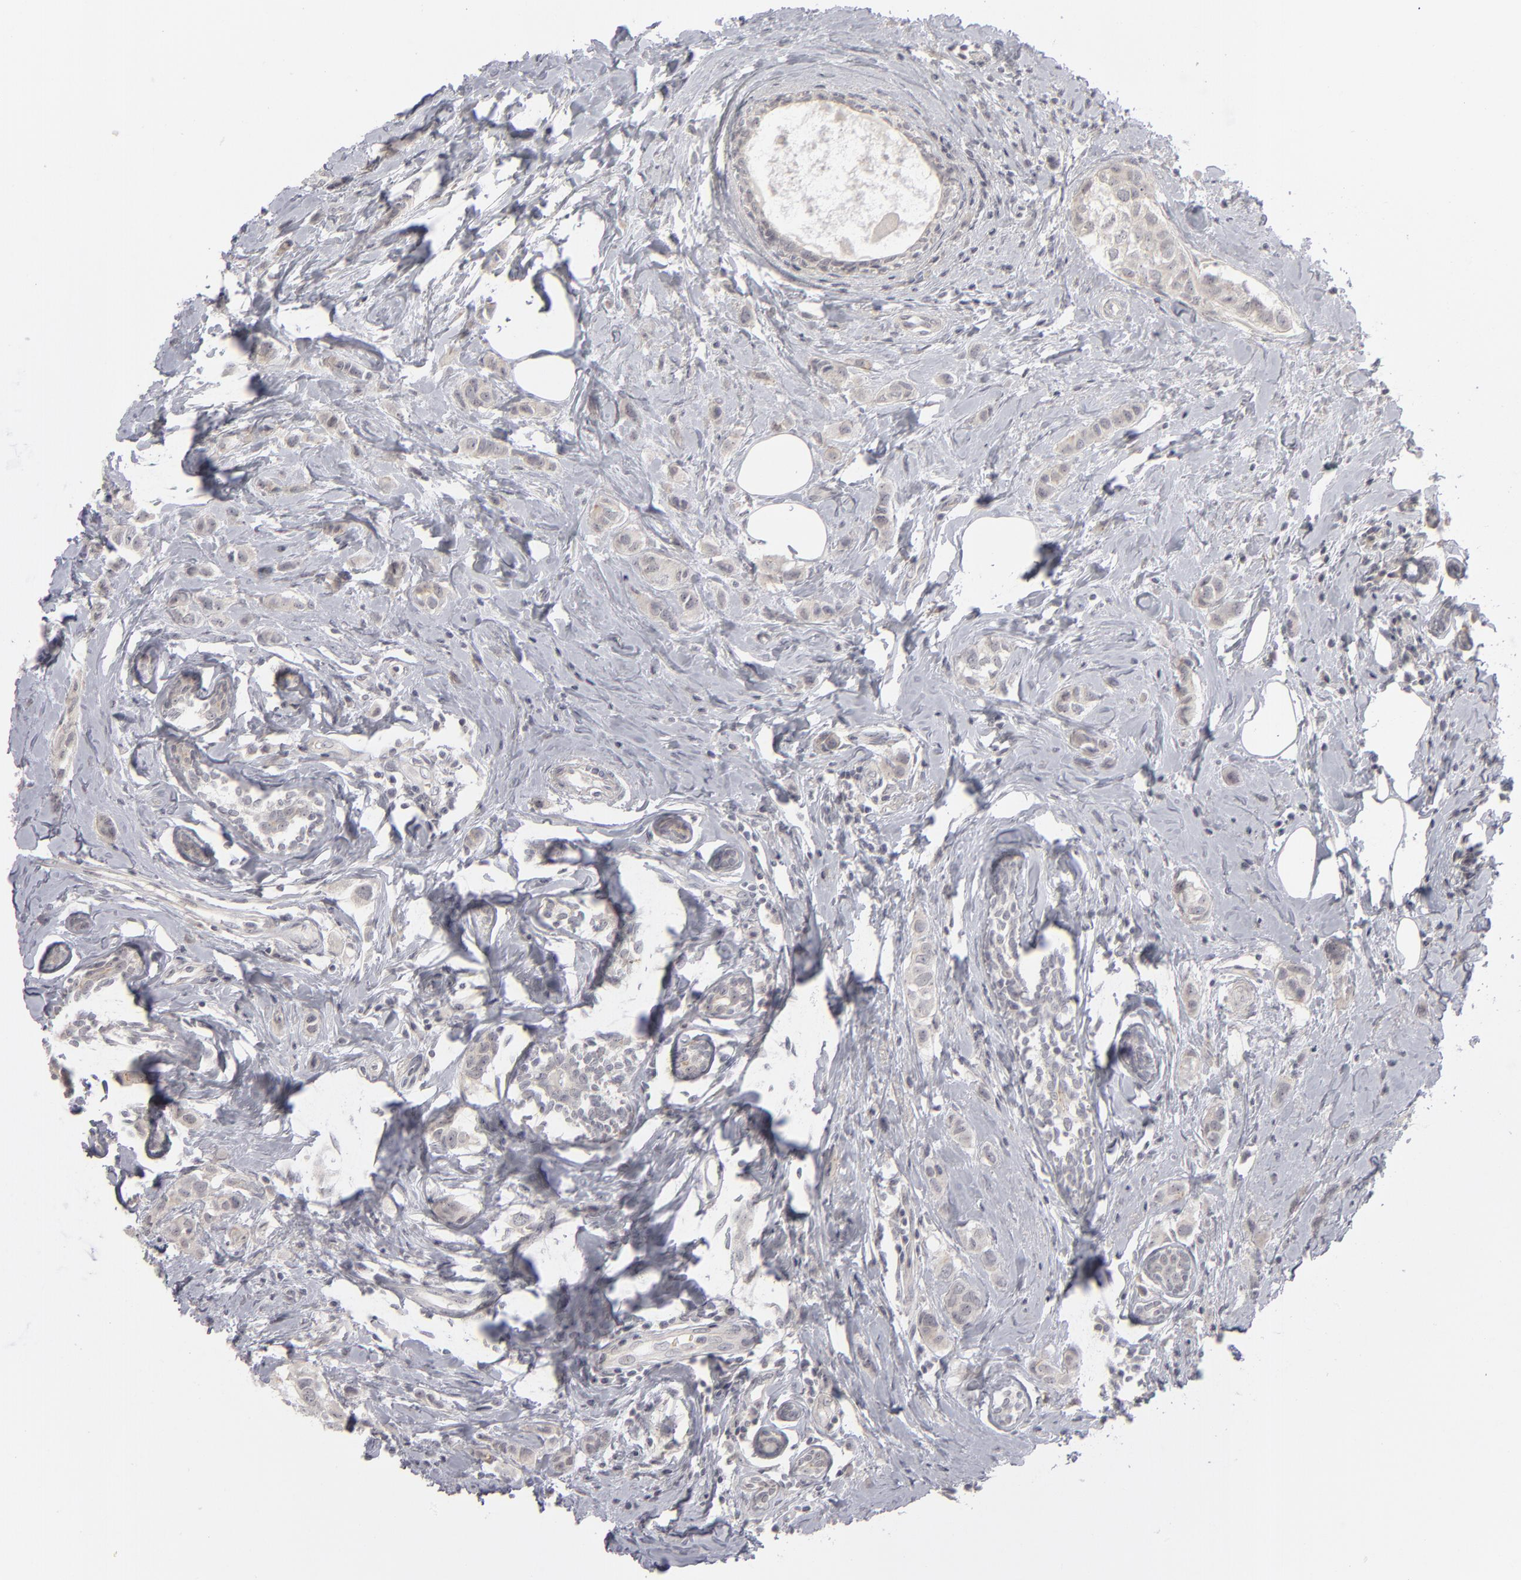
{"staining": {"intensity": "negative", "quantity": "none", "location": "none"}, "tissue": "breast cancer", "cell_type": "Tumor cells", "image_type": "cancer", "snomed": [{"axis": "morphology", "description": "Normal tissue, NOS"}, {"axis": "morphology", "description": "Duct carcinoma"}, {"axis": "topography", "description": "Breast"}], "caption": "The immunohistochemistry (IHC) image has no significant staining in tumor cells of breast cancer (infiltrating ductal carcinoma) tissue.", "gene": "KIAA1210", "patient": {"sex": "female", "age": 50}}